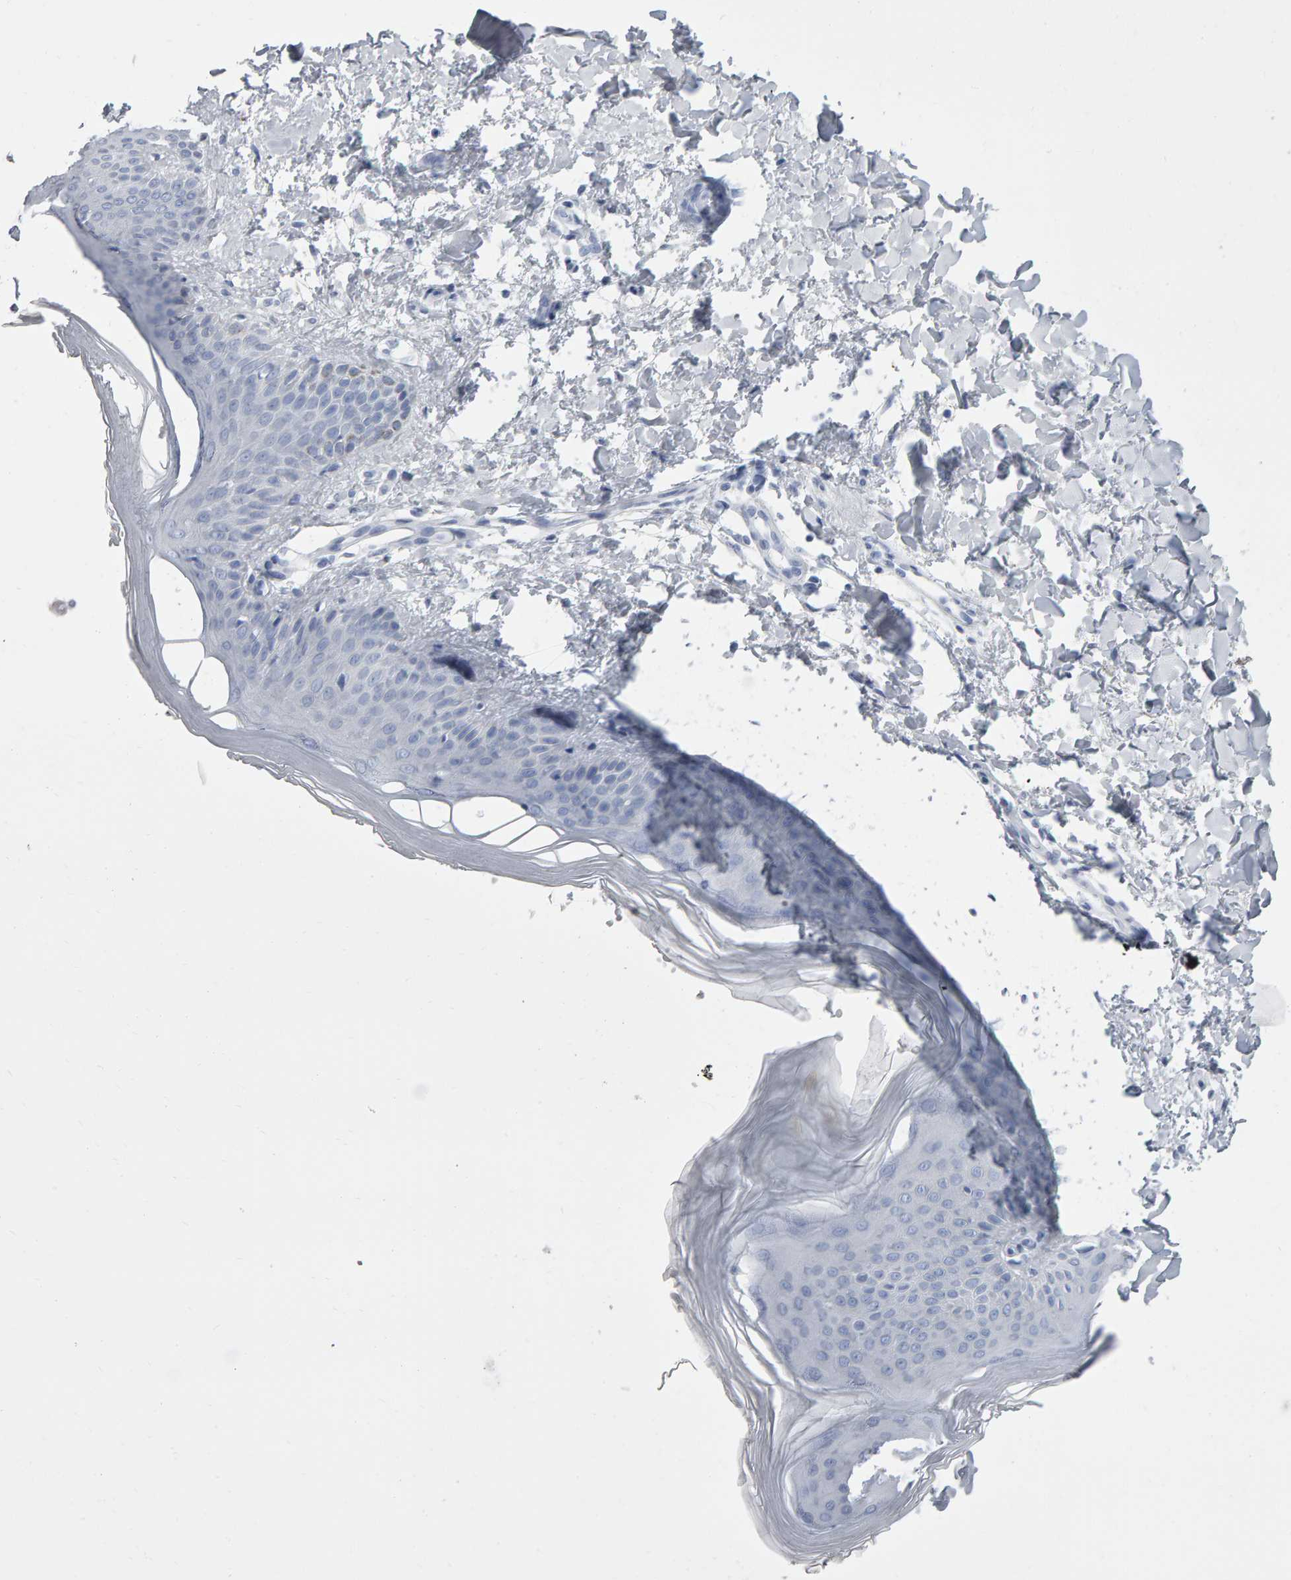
{"staining": {"intensity": "negative", "quantity": "none", "location": "none"}, "tissue": "skin", "cell_type": "Fibroblasts", "image_type": "normal", "snomed": [{"axis": "morphology", "description": "Normal tissue, NOS"}, {"axis": "morphology", "description": "Malignant melanoma, Metastatic site"}, {"axis": "topography", "description": "Skin"}], "caption": "Benign skin was stained to show a protein in brown. There is no significant positivity in fibroblasts.", "gene": "NCDN", "patient": {"sex": "male", "age": 41}}